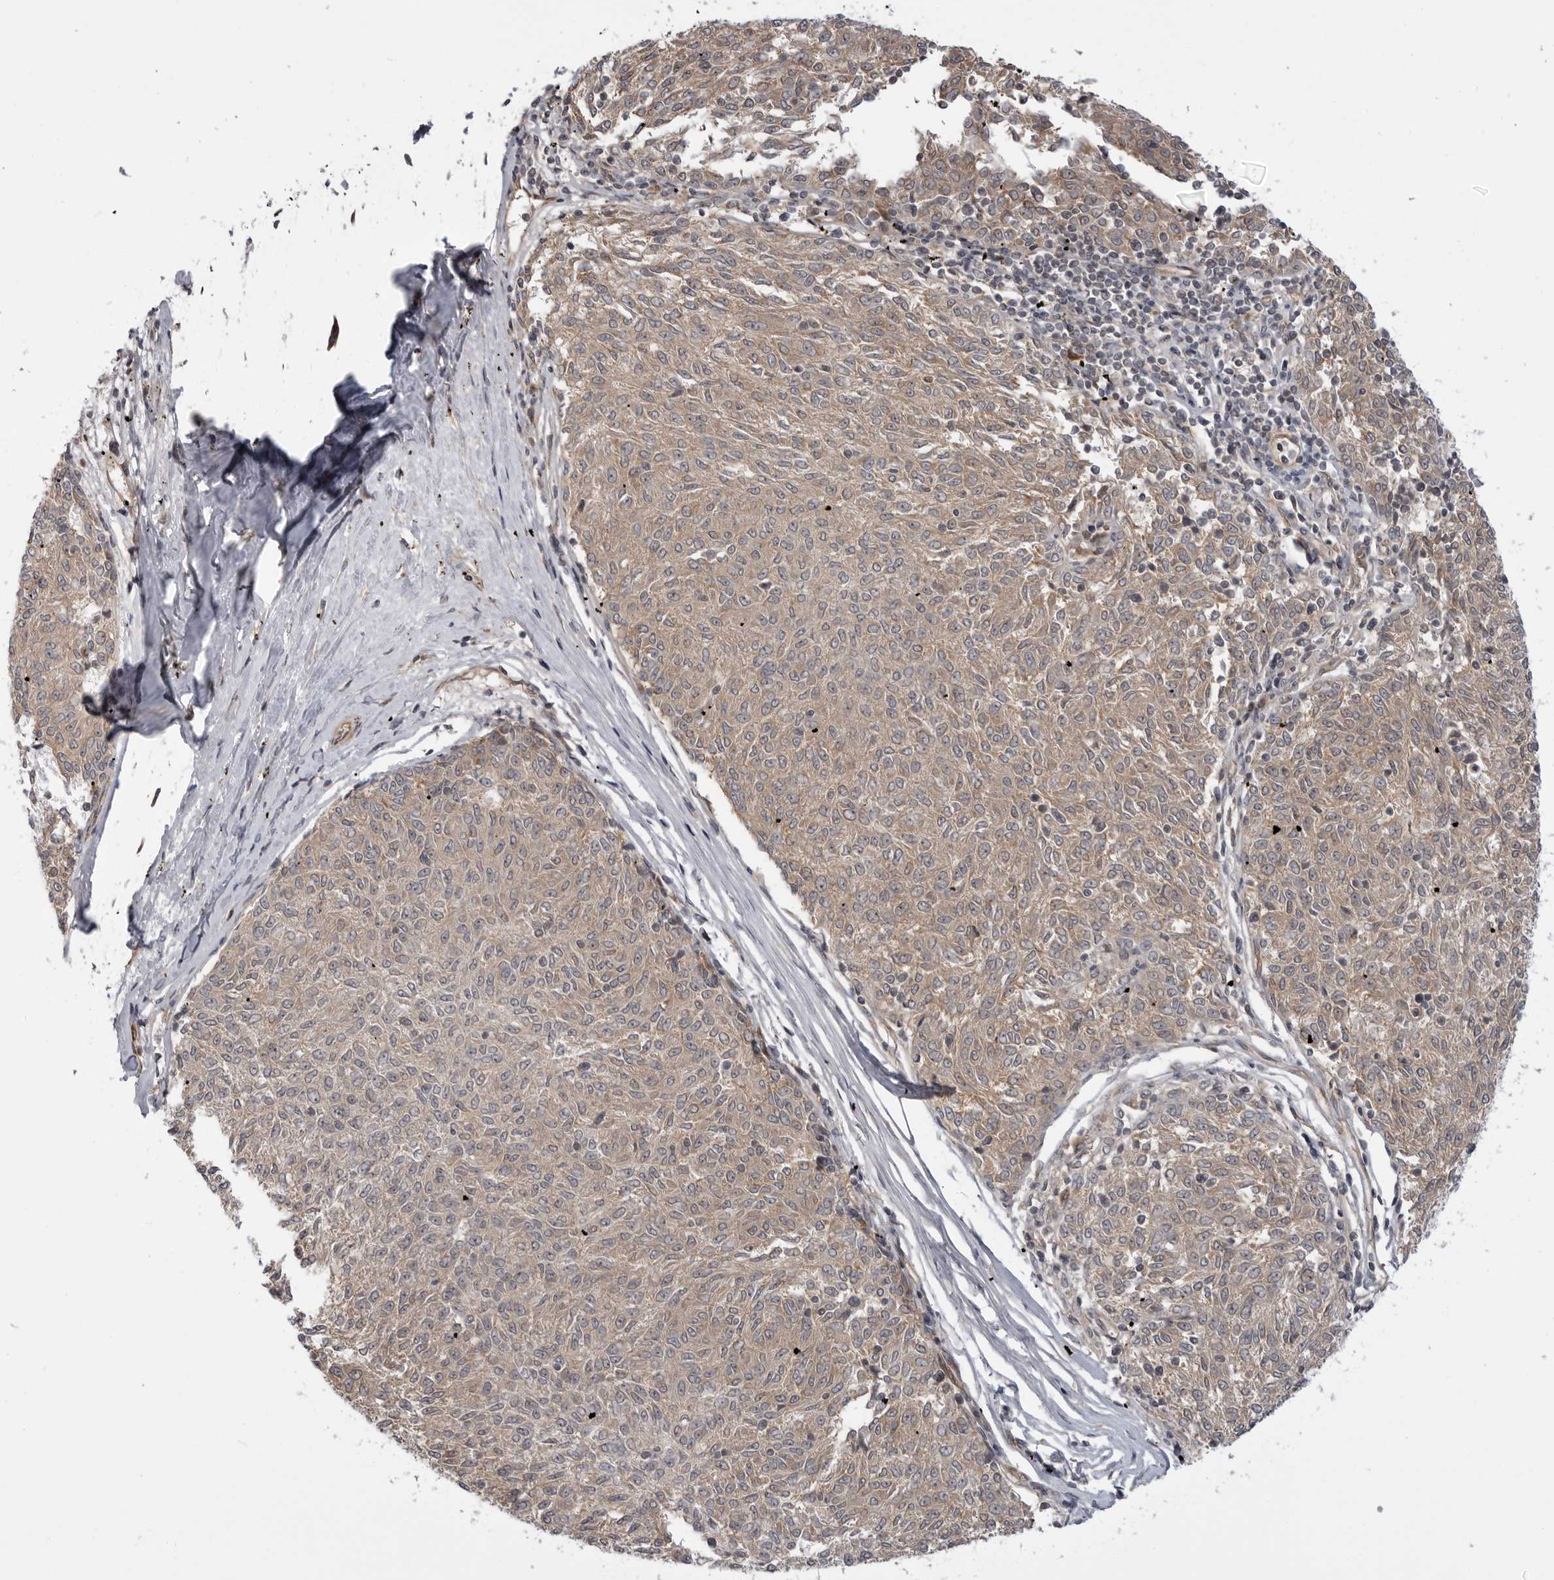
{"staining": {"intensity": "weak", "quantity": "25%-75%", "location": "cytoplasmic/membranous"}, "tissue": "melanoma", "cell_type": "Tumor cells", "image_type": "cancer", "snomed": [{"axis": "morphology", "description": "Malignant melanoma, NOS"}, {"axis": "topography", "description": "Skin"}], "caption": "Weak cytoplasmic/membranous protein positivity is seen in about 25%-75% of tumor cells in melanoma.", "gene": "LRRC45", "patient": {"sex": "female", "age": 72}}